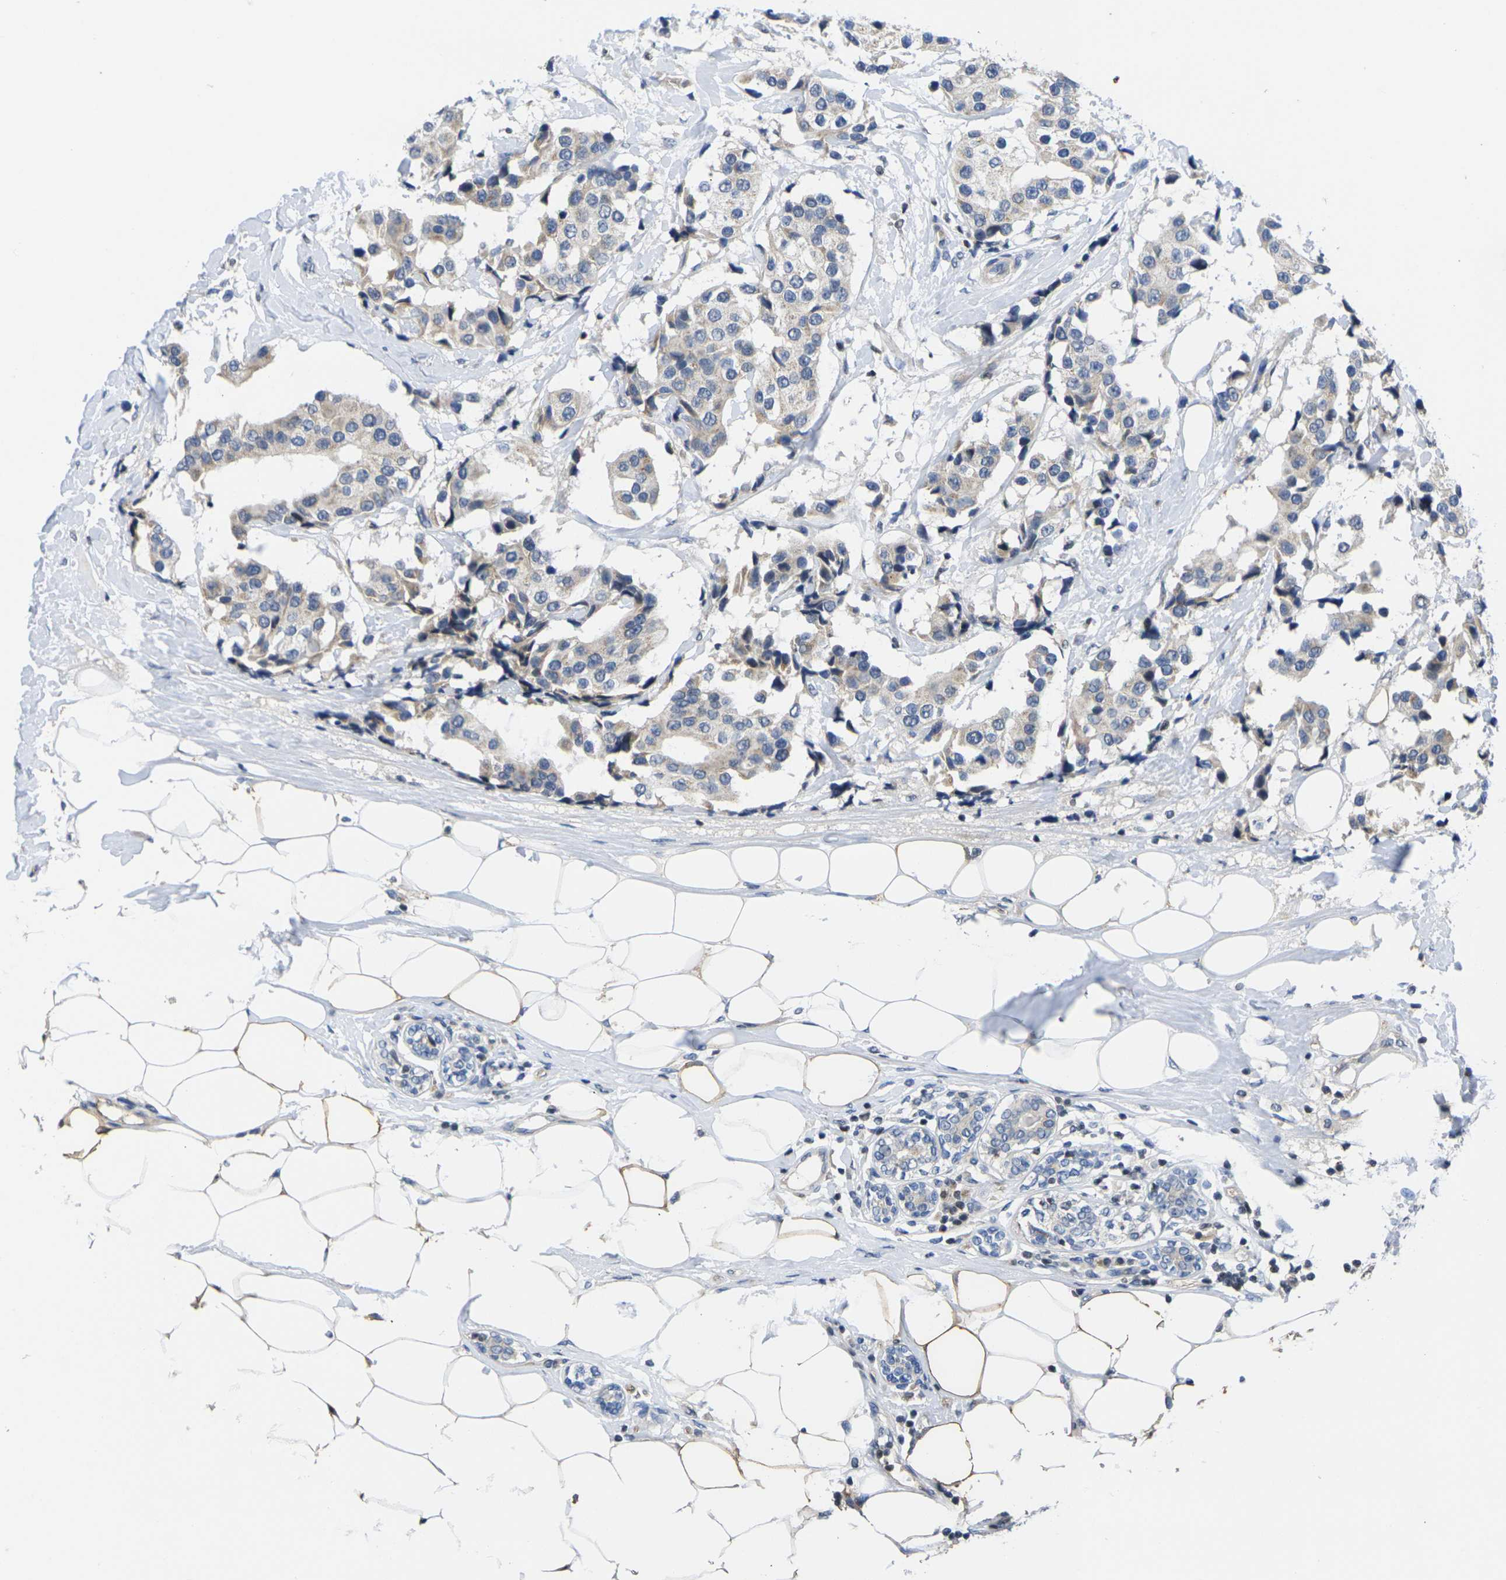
{"staining": {"intensity": "weak", "quantity": "25%-75%", "location": "cytoplasmic/membranous"}, "tissue": "breast cancer", "cell_type": "Tumor cells", "image_type": "cancer", "snomed": [{"axis": "morphology", "description": "Normal tissue, NOS"}, {"axis": "morphology", "description": "Duct carcinoma"}, {"axis": "topography", "description": "Breast"}], "caption": "Human breast invasive ductal carcinoma stained with a protein marker exhibits weak staining in tumor cells.", "gene": "IKZF1", "patient": {"sex": "female", "age": 39}}